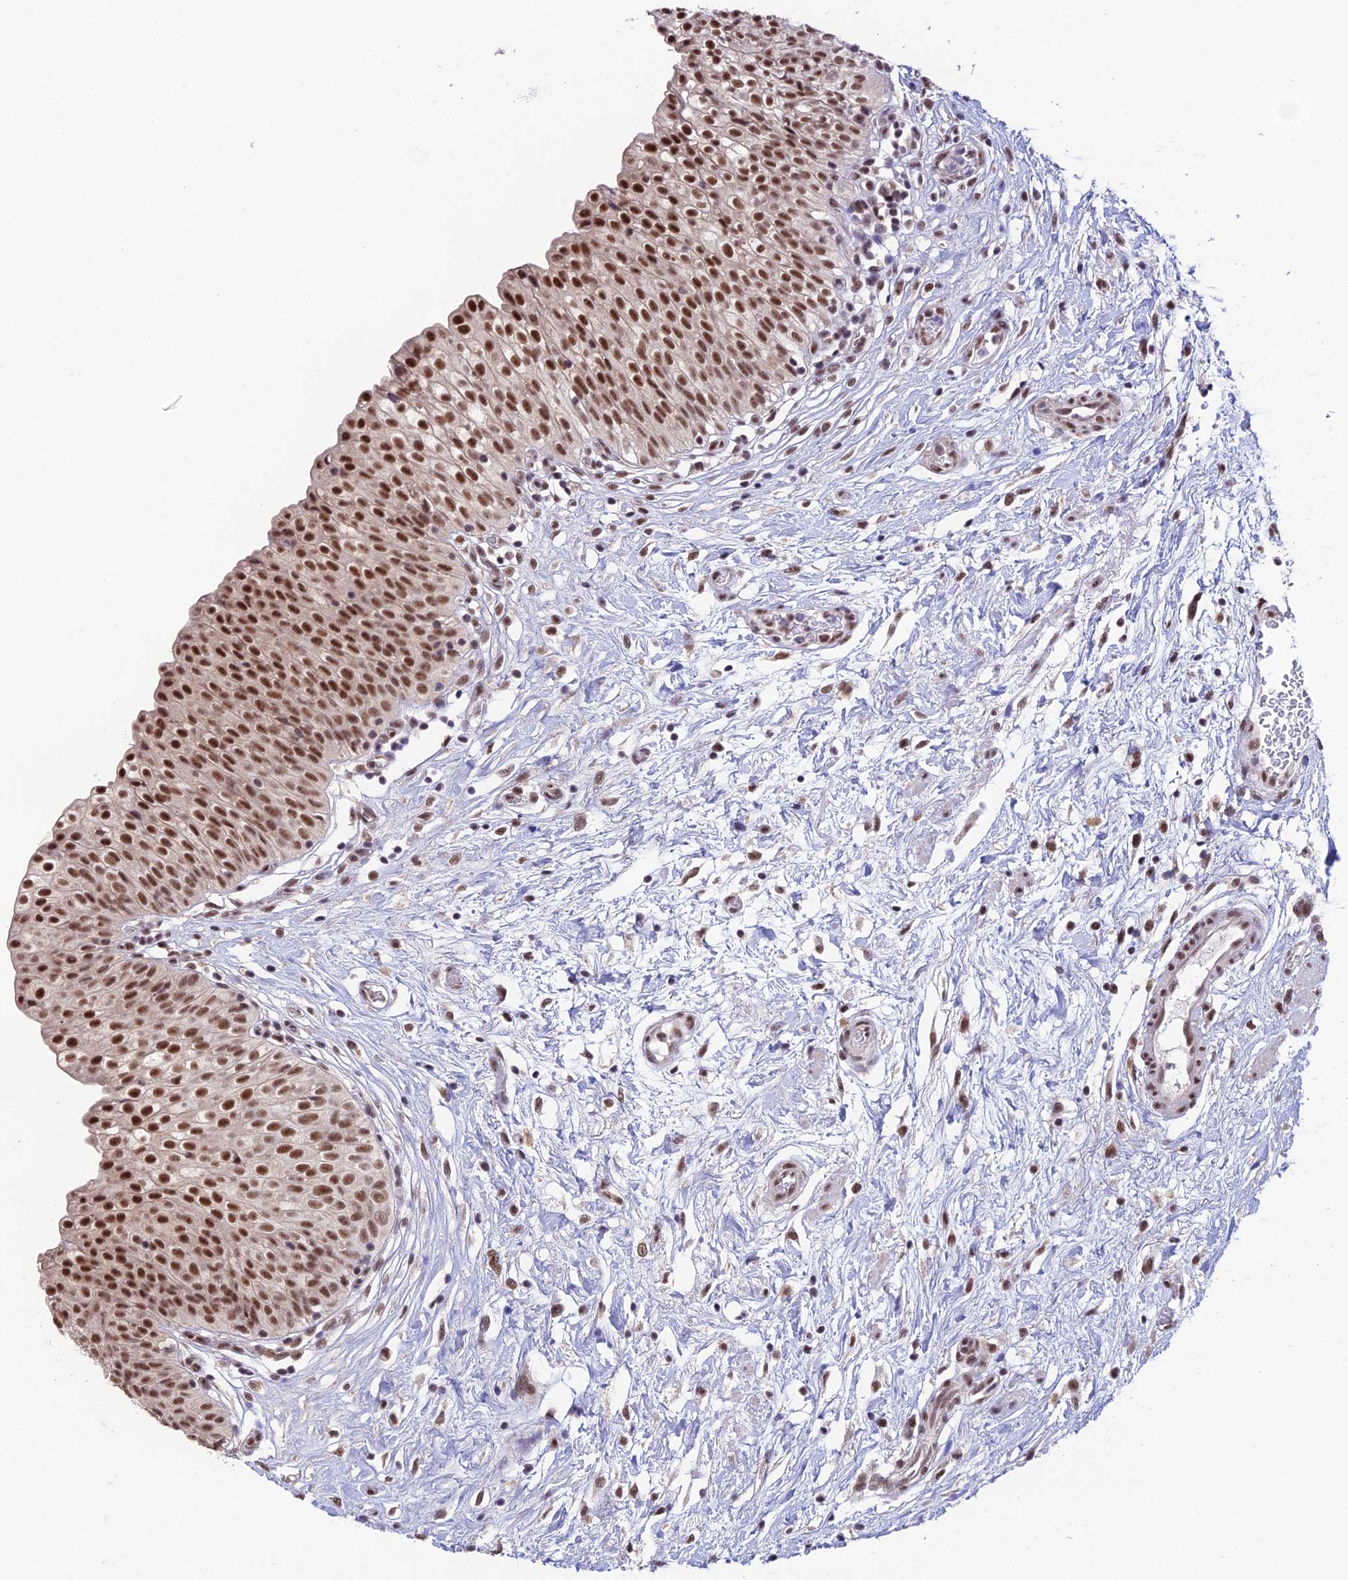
{"staining": {"intensity": "moderate", "quantity": ">75%", "location": "nuclear"}, "tissue": "urinary bladder", "cell_type": "Urothelial cells", "image_type": "normal", "snomed": [{"axis": "morphology", "description": "Normal tissue, NOS"}, {"axis": "topography", "description": "Urinary bladder"}], "caption": "An IHC histopathology image of normal tissue is shown. Protein staining in brown highlights moderate nuclear positivity in urinary bladder within urothelial cells. (DAB IHC, brown staining for protein, blue staining for nuclei).", "gene": "THOC7", "patient": {"sex": "male", "age": 55}}